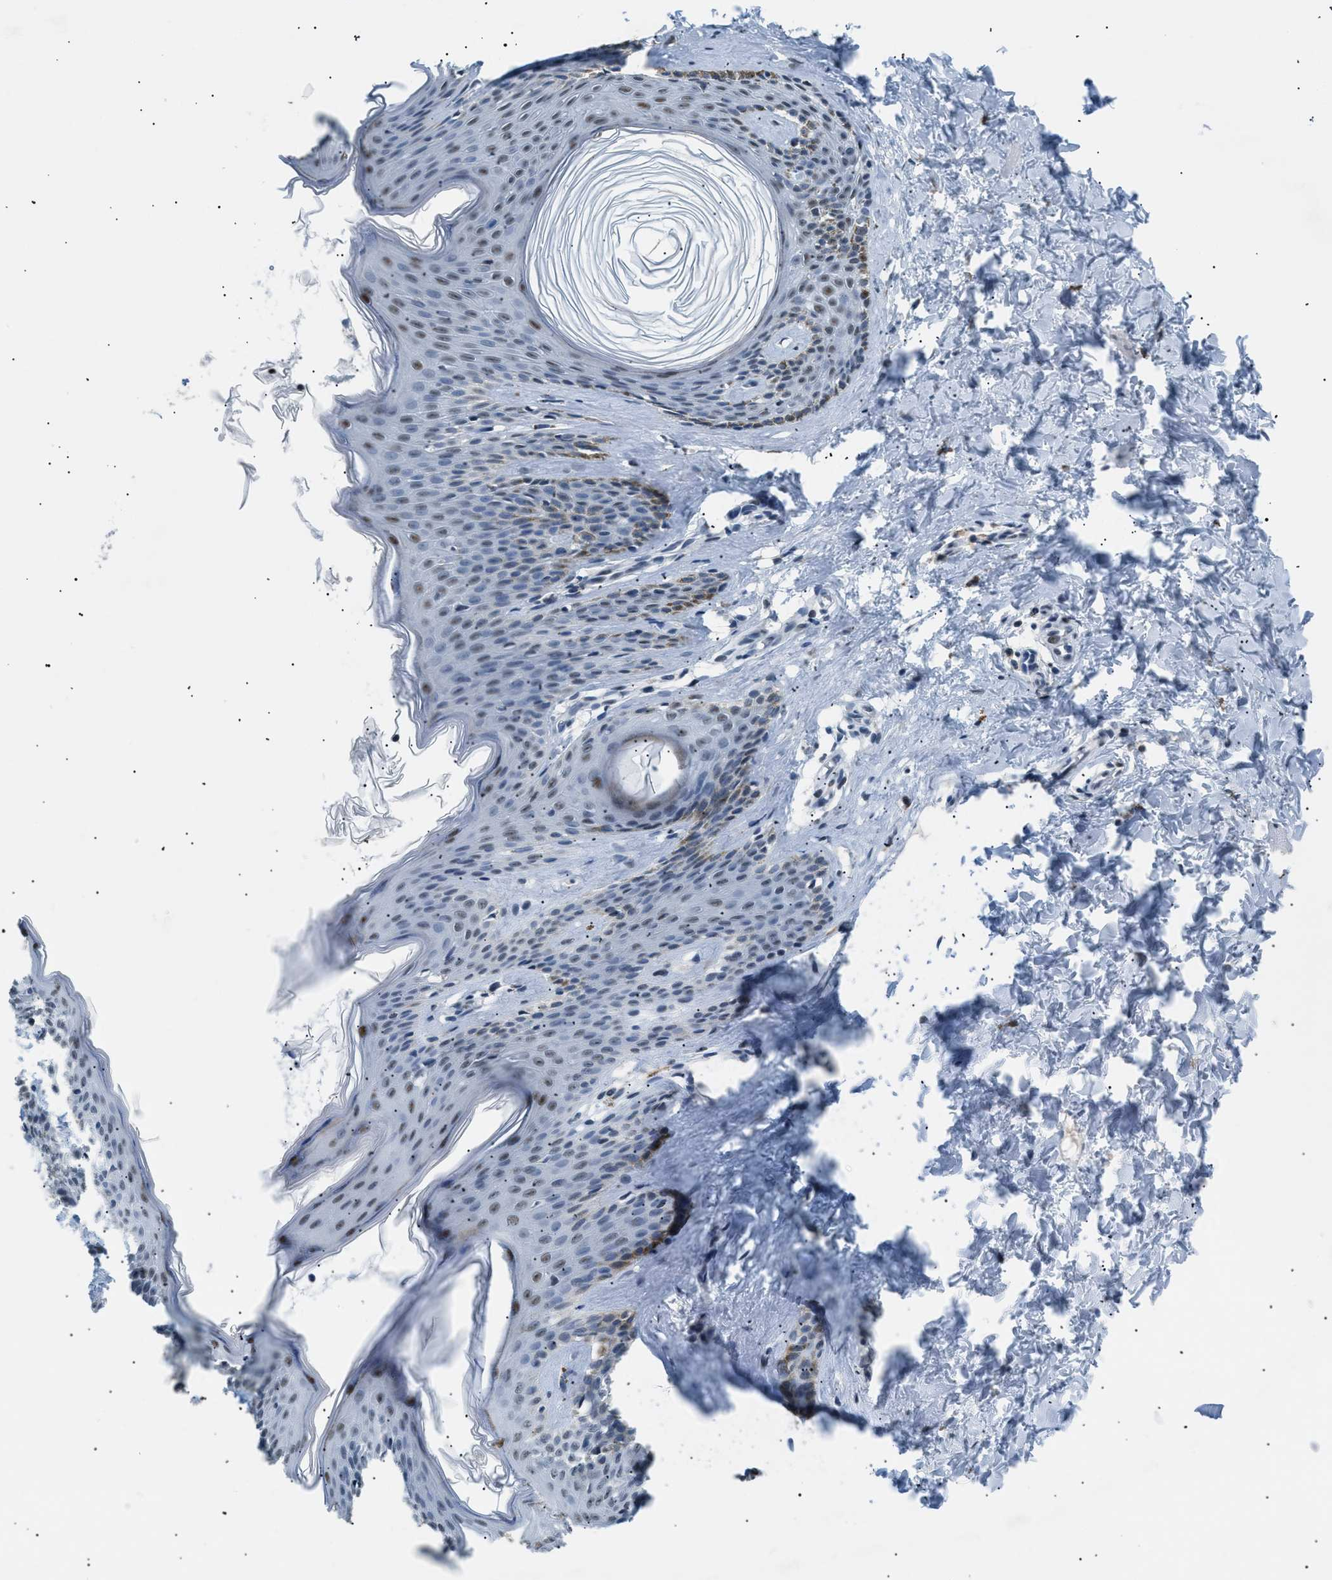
{"staining": {"intensity": "weak", "quantity": "<25%", "location": "cytoplasmic/membranous"}, "tissue": "skin cancer", "cell_type": "Tumor cells", "image_type": "cancer", "snomed": [{"axis": "morphology", "description": "Basal cell carcinoma"}, {"axis": "topography", "description": "Skin"}], "caption": "Skin basal cell carcinoma was stained to show a protein in brown. There is no significant staining in tumor cells.", "gene": "KCNC3", "patient": {"sex": "male", "age": 60}}